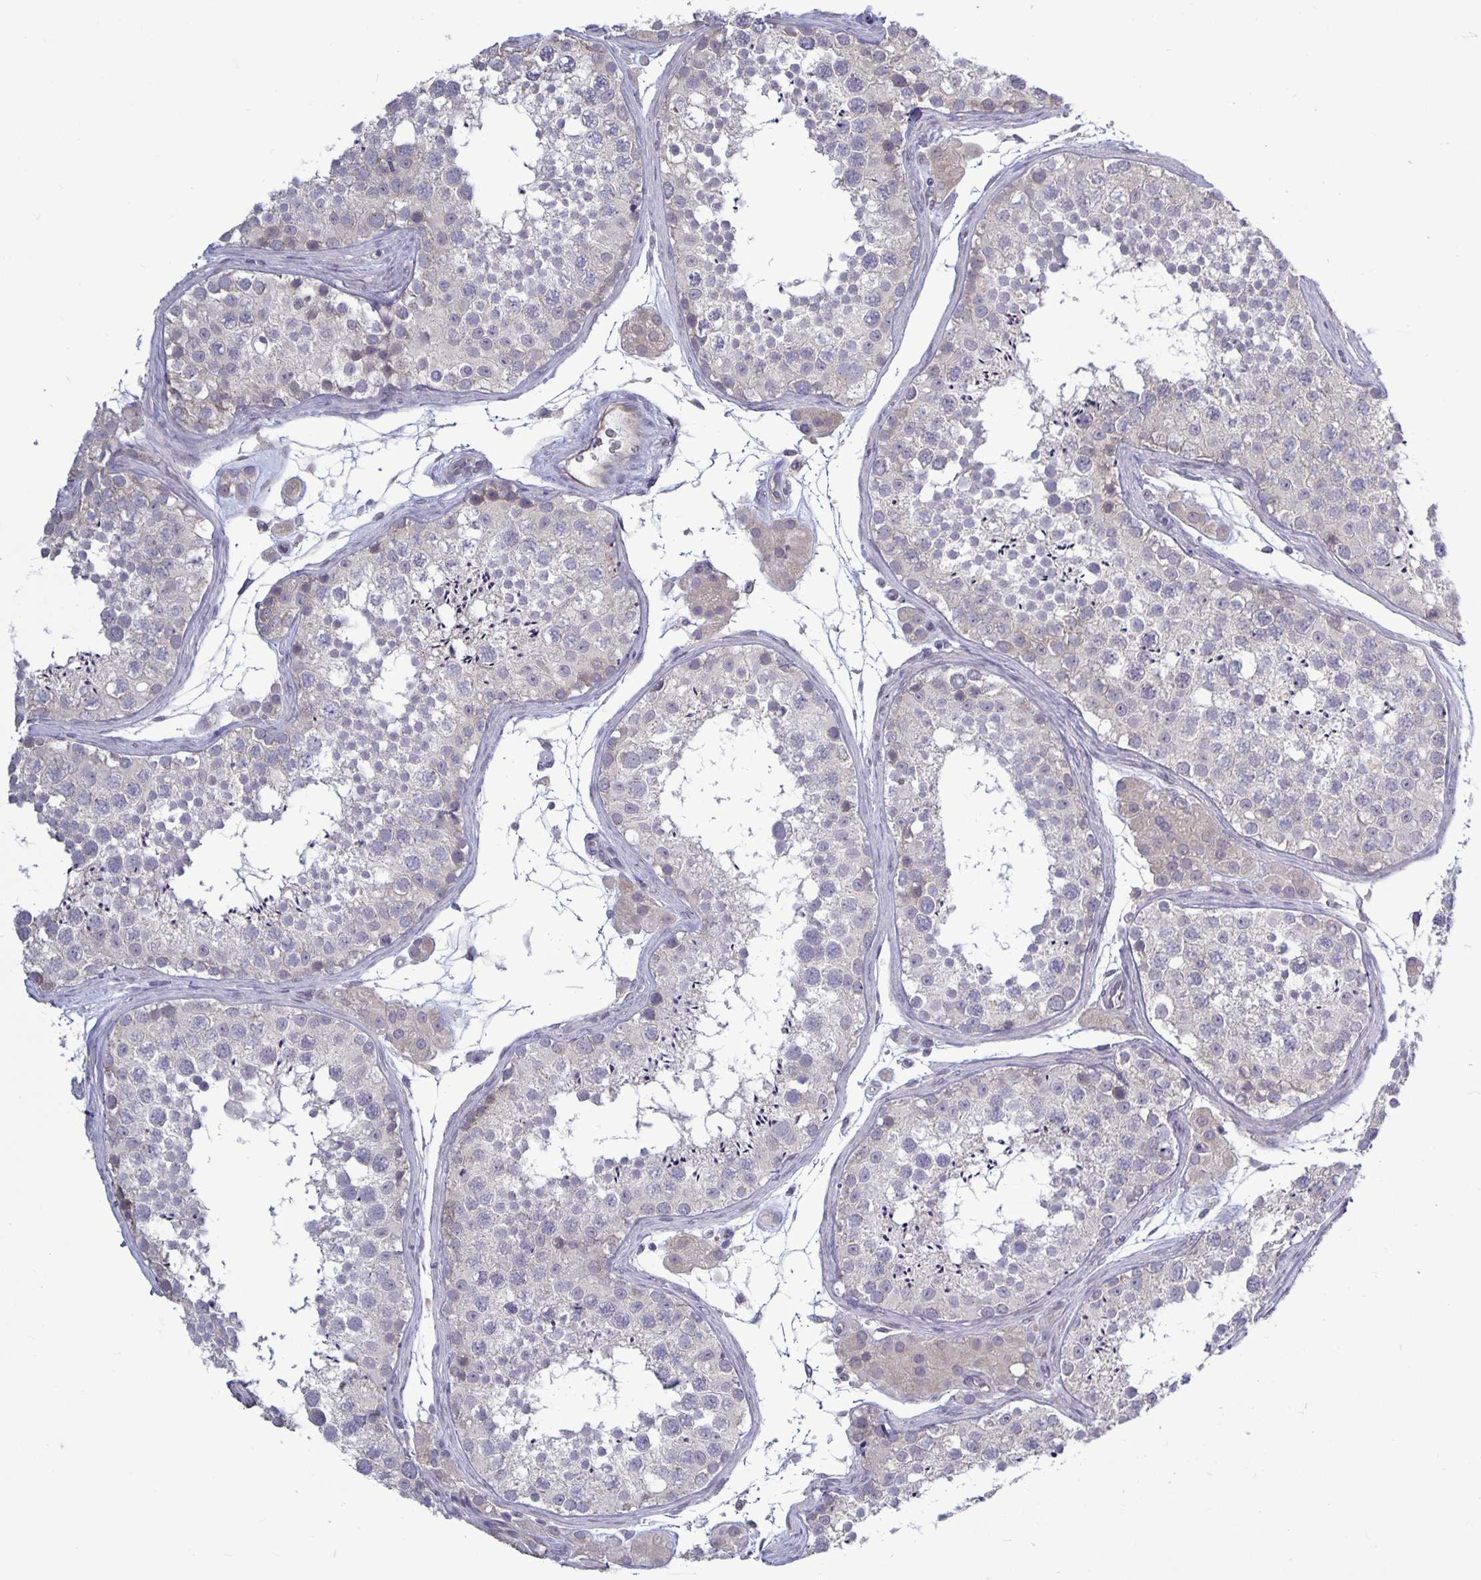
{"staining": {"intensity": "negative", "quantity": "none", "location": "none"}, "tissue": "testis", "cell_type": "Cells in seminiferous ducts", "image_type": "normal", "snomed": [{"axis": "morphology", "description": "Normal tissue, NOS"}, {"axis": "topography", "description": "Testis"}], "caption": "DAB (3,3'-diaminobenzidine) immunohistochemical staining of unremarkable human testis demonstrates no significant expression in cells in seminiferous ducts. Brightfield microscopy of immunohistochemistry (IHC) stained with DAB (brown) and hematoxylin (blue), captured at high magnification.", "gene": "PLCB3", "patient": {"sex": "male", "age": 41}}